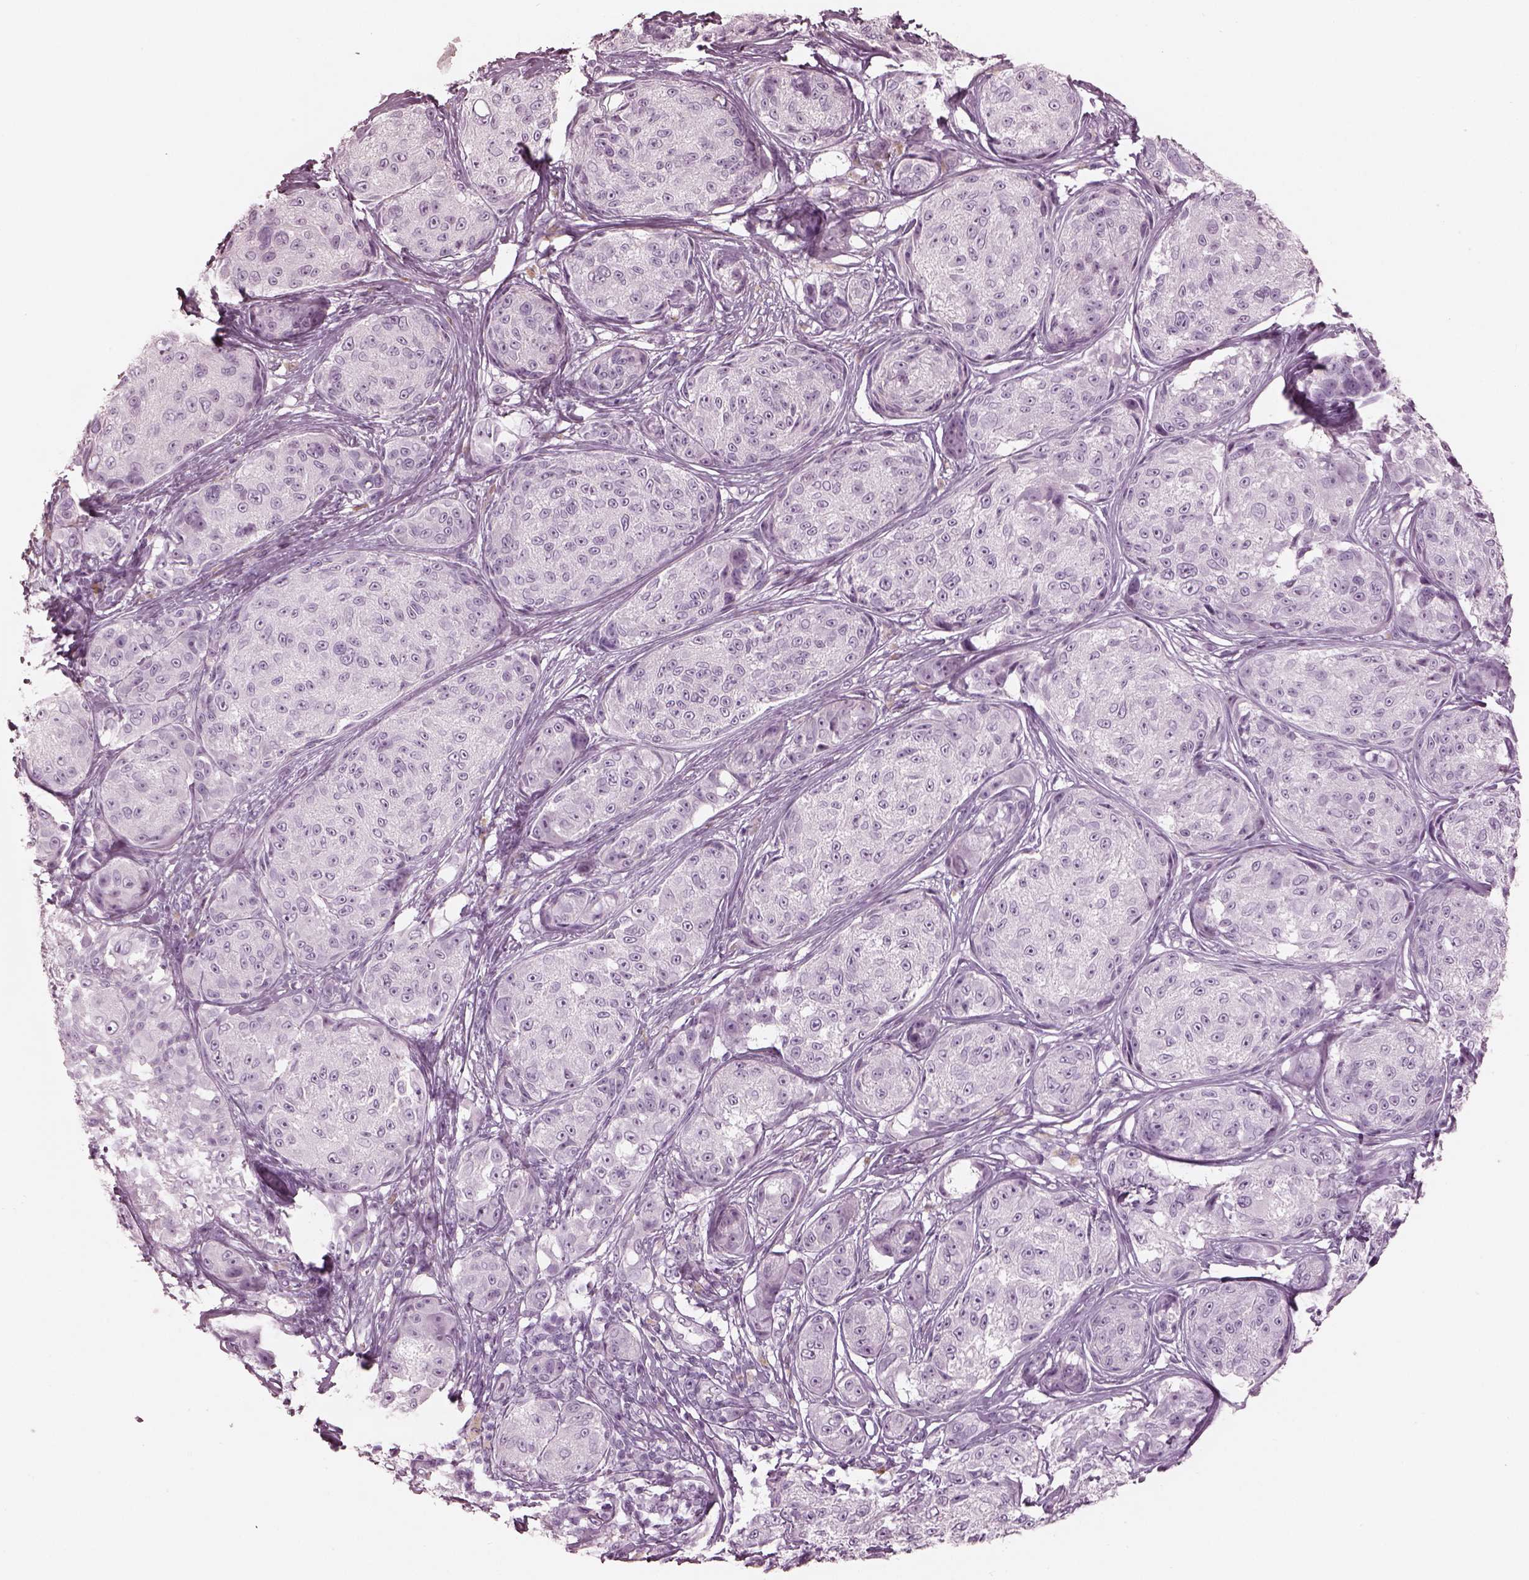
{"staining": {"intensity": "negative", "quantity": "none", "location": "none"}, "tissue": "melanoma", "cell_type": "Tumor cells", "image_type": "cancer", "snomed": [{"axis": "morphology", "description": "Malignant melanoma, NOS"}, {"axis": "topography", "description": "Skin"}], "caption": "Immunohistochemical staining of melanoma shows no significant positivity in tumor cells.", "gene": "OPN4", "patient": {"sex": "male", "age": 61}}